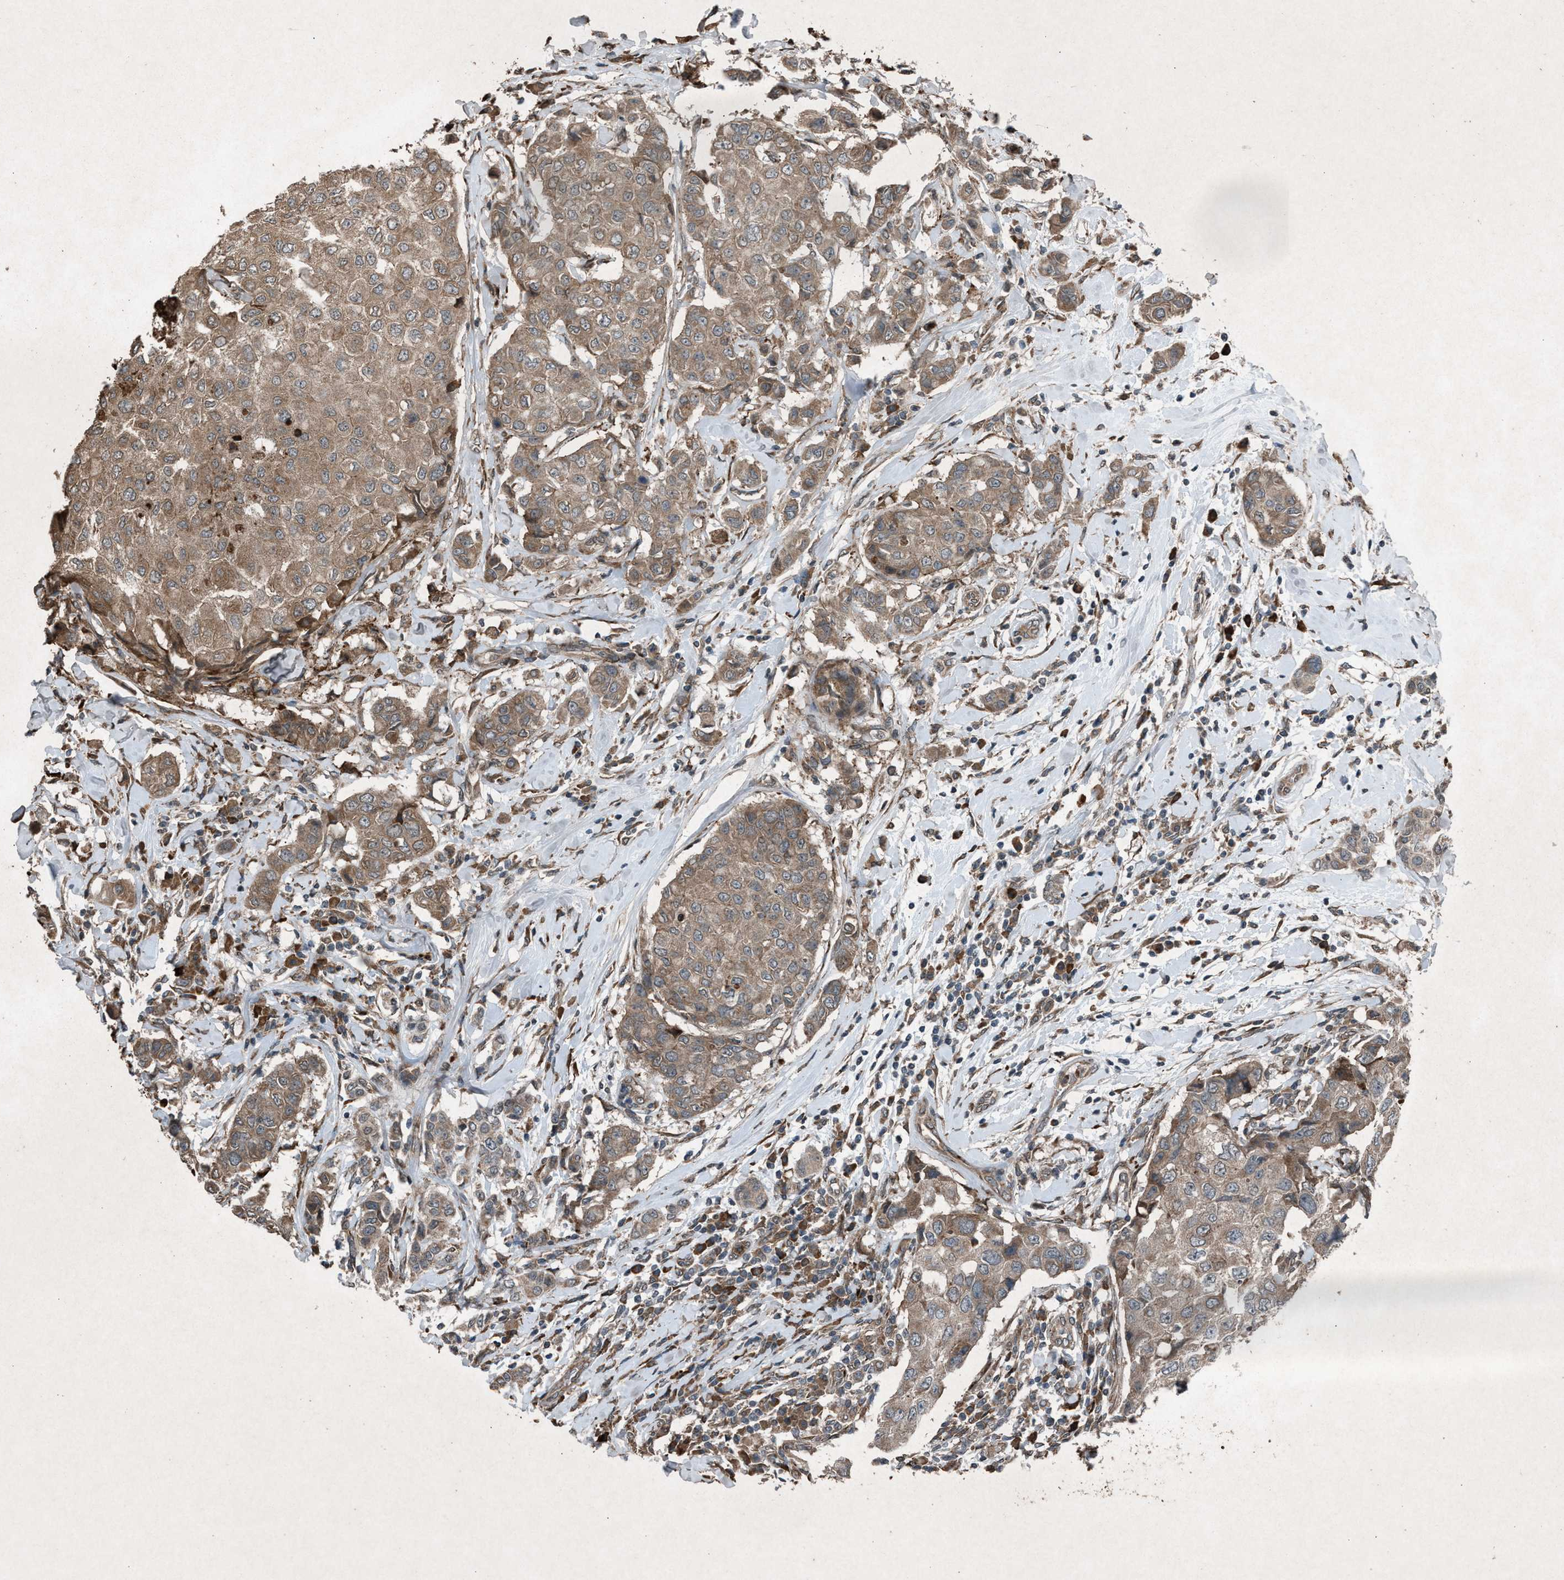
{"staining": {"intensity": "weak", "quantity": ">75%", "location": "cytoplasmic/membranous"}, "tissue": "breast cancer", "cell_type": "Tumor cells", "image_type": "cancer", "snomed": [{"axis": "morphology", "description": "Duct carcinoma"}, {"axis": "topography", "description": "Breast"}], "caption": "Immunohistochemistry photomicrograph of human breast cancer stained for a protein (brown), which shows low levels of weak cytoplasmic/membranous expression in about >75% of tumor cells.", "gene": "CALR", "patient": {"sex": "female", "age": 27}}